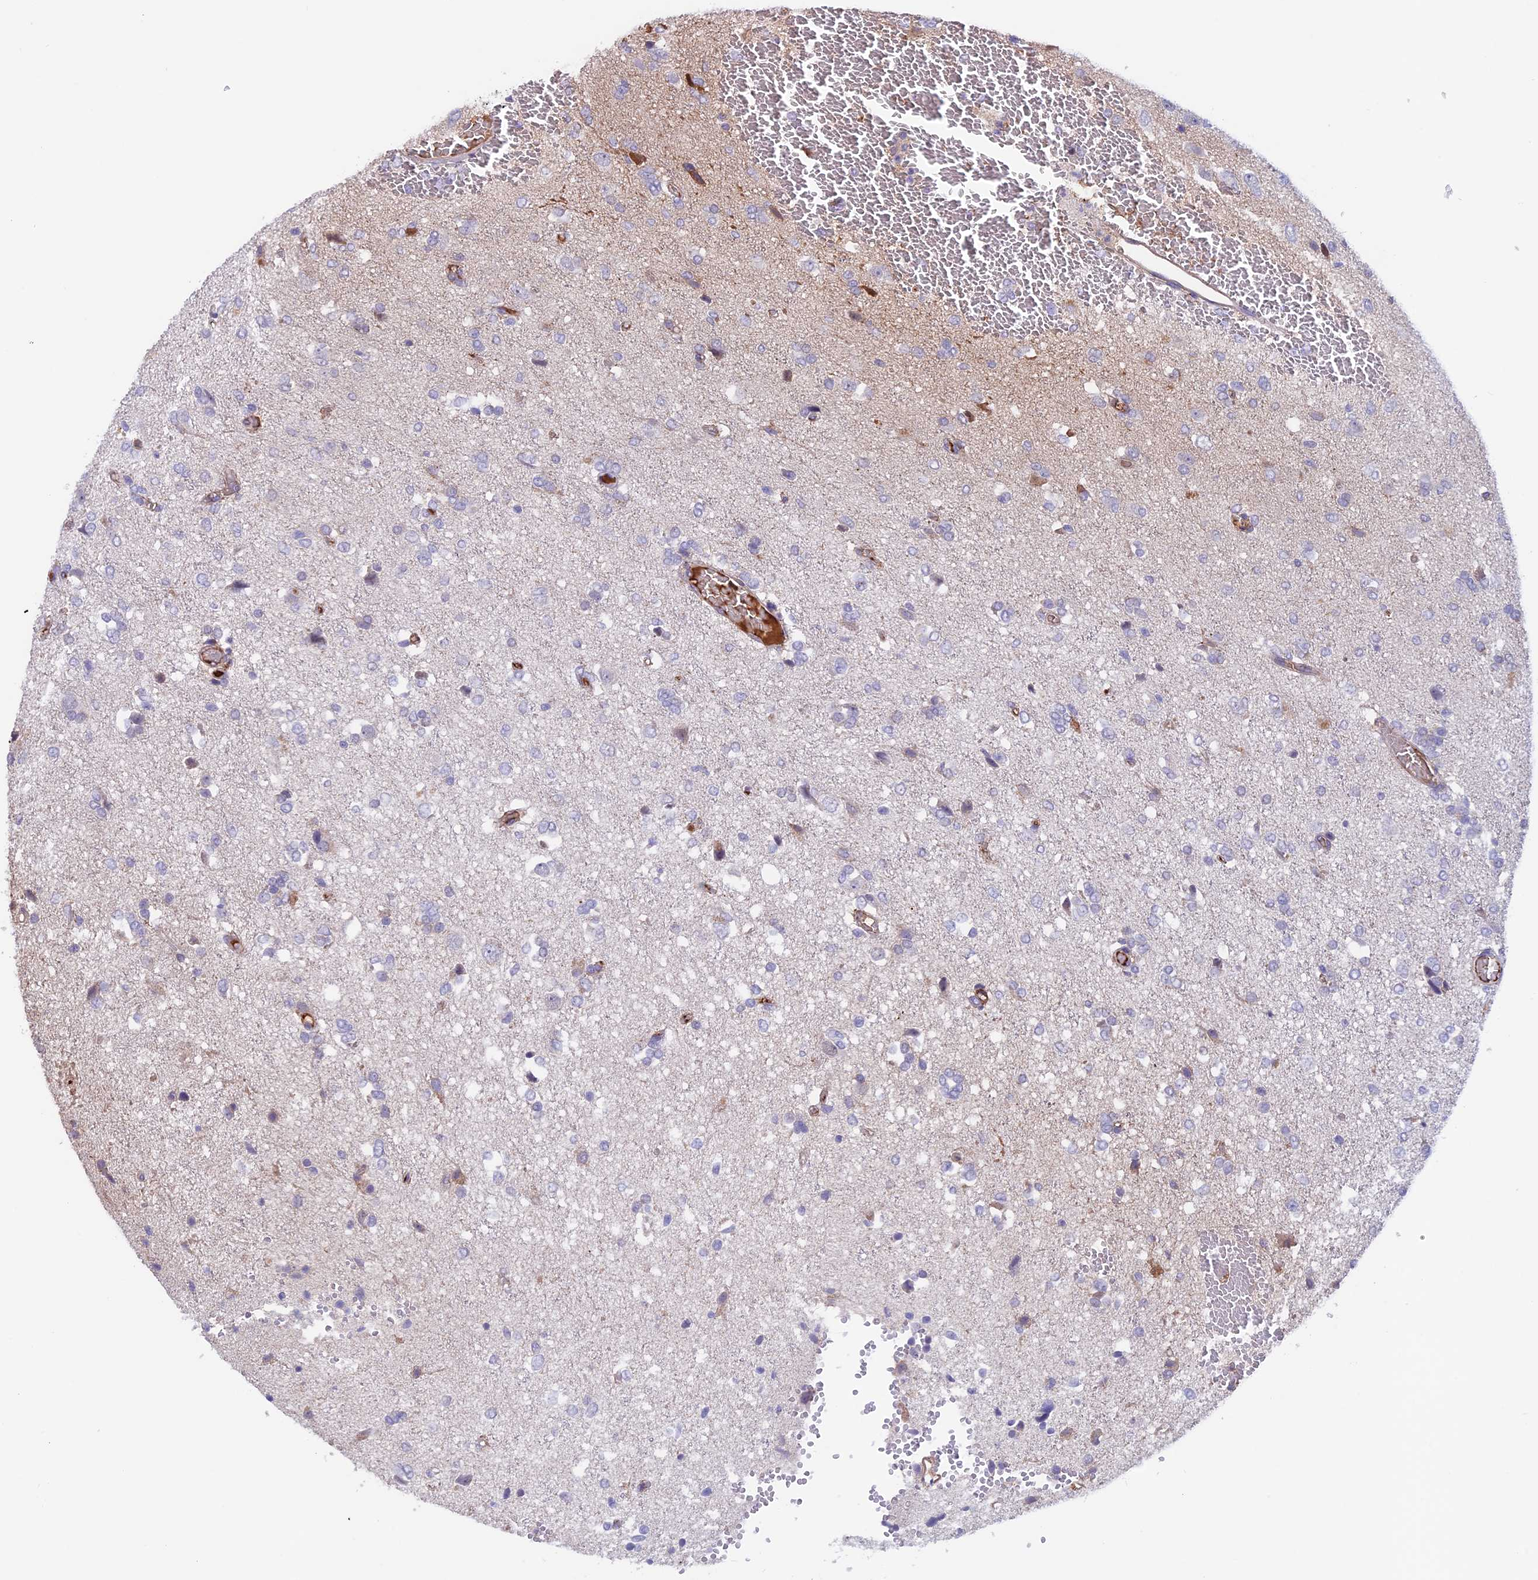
{"staining": {"intensity": "negative", "quantity": "none", "location": "none"}, "tissue": "glioma", "cell_type": "Tumor cells", "image_type": "cancer", "snomed": [{"axis": "morphology", "description": "Glioma, malignant, High grade"}, {"axis": "topography", "description": "Brain"}], "caption": "Photomicrograph shows no protein expression in tumor cells of glioma tissue.", "gene": "COL4A3", "patient": {"sex": "female", "age": 59}}